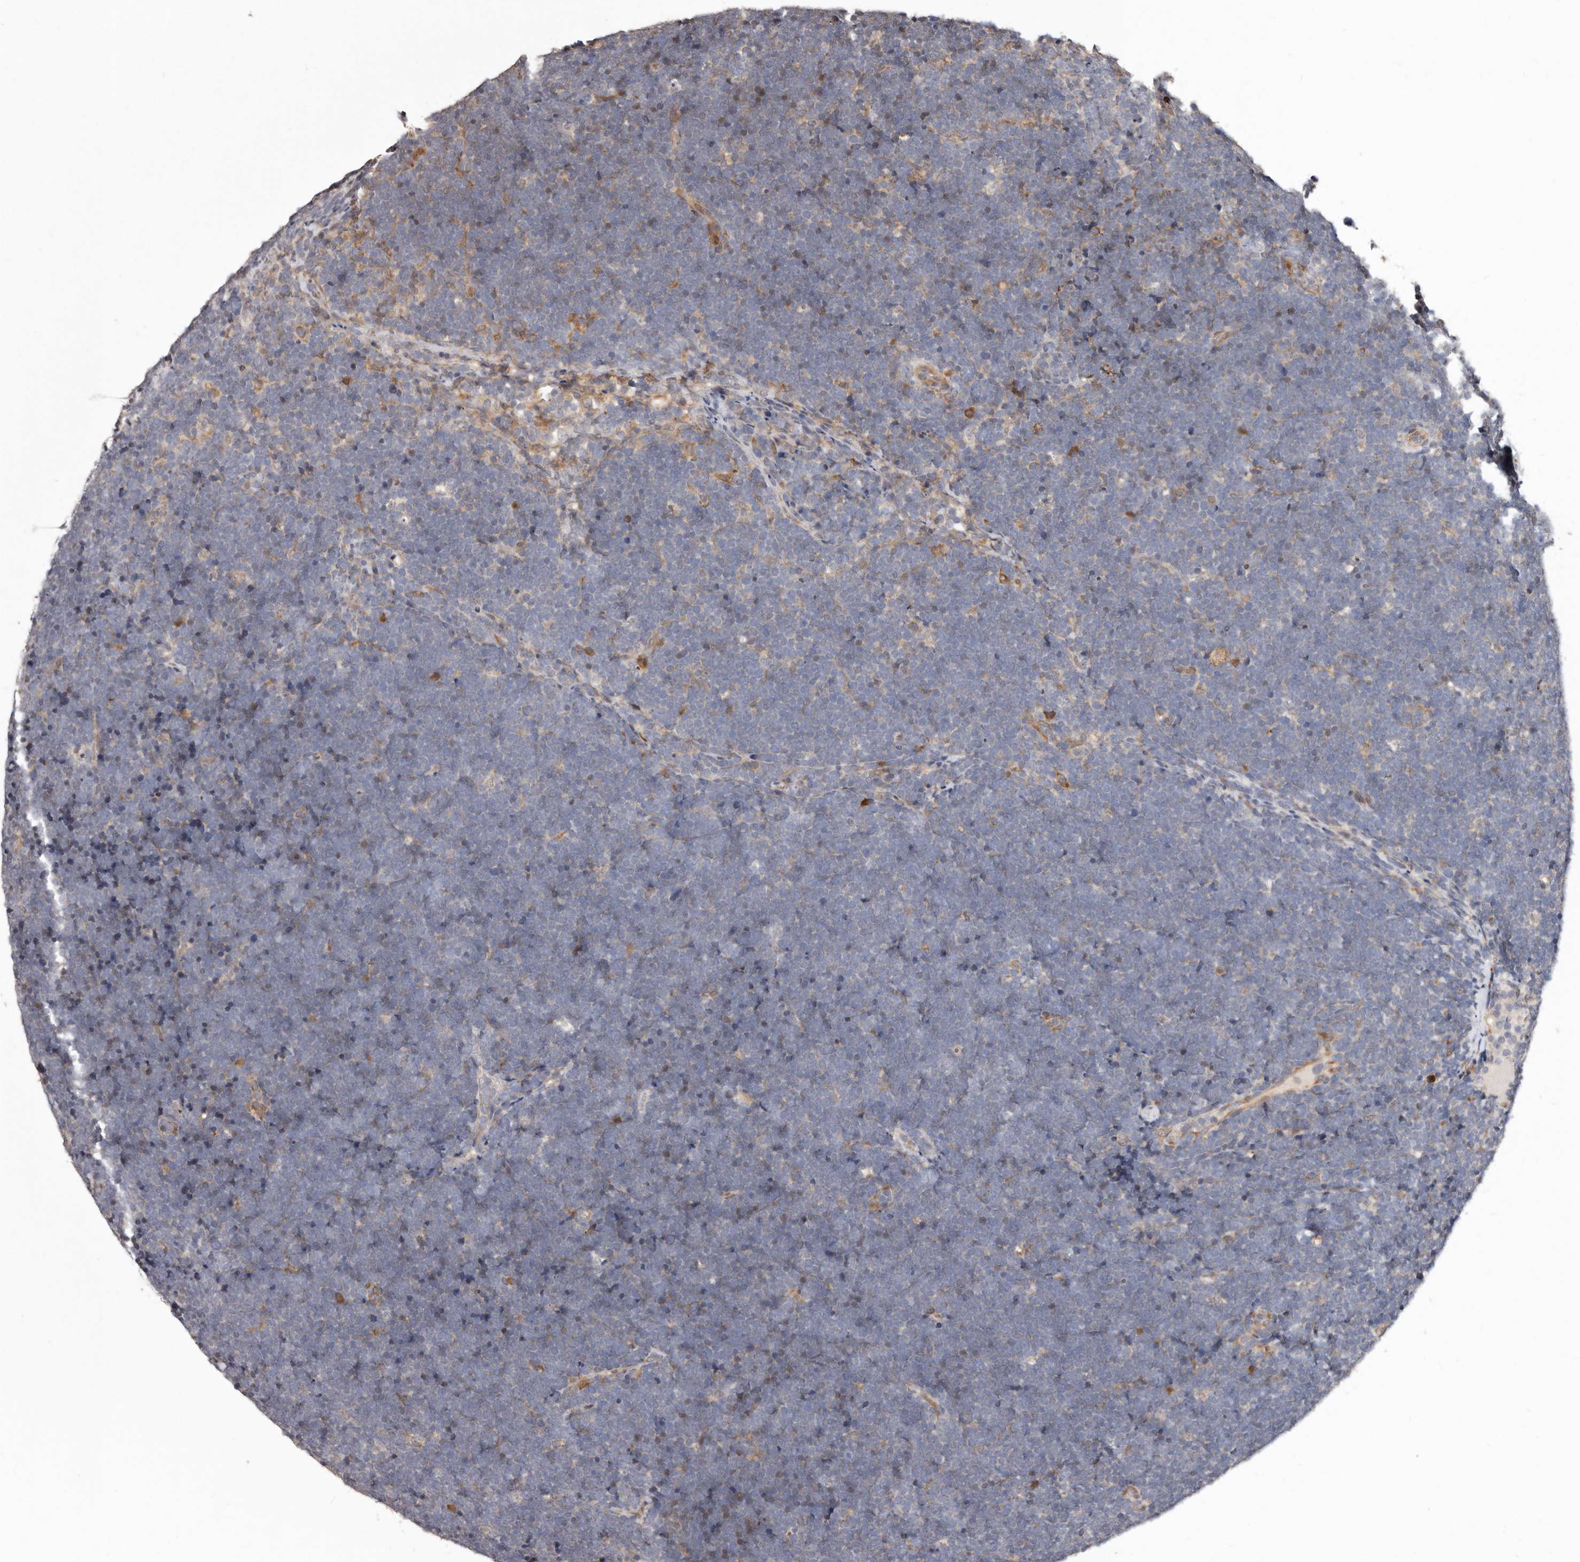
{"staining": {"intensity": "negative", "quantity": "none", "location": "none"}, "tissue": "lymphoma", "cell_type": "Tumor cells", "image_type": "cancer", "snomed": [{"axis": "morphology", "description": "Malignant lymphoma, non-Hodgkin's type, High grade"}, {"axis": "topography", "description": "Lymph node"}], "caption": "Immunohistochemistry of malignant lymphoma, non-Hodgkin's type (high-grade) exhibits no positivity in tumor cells.", "gene": "RRM2B", "patient": {"sex": "male", "age": 13}}